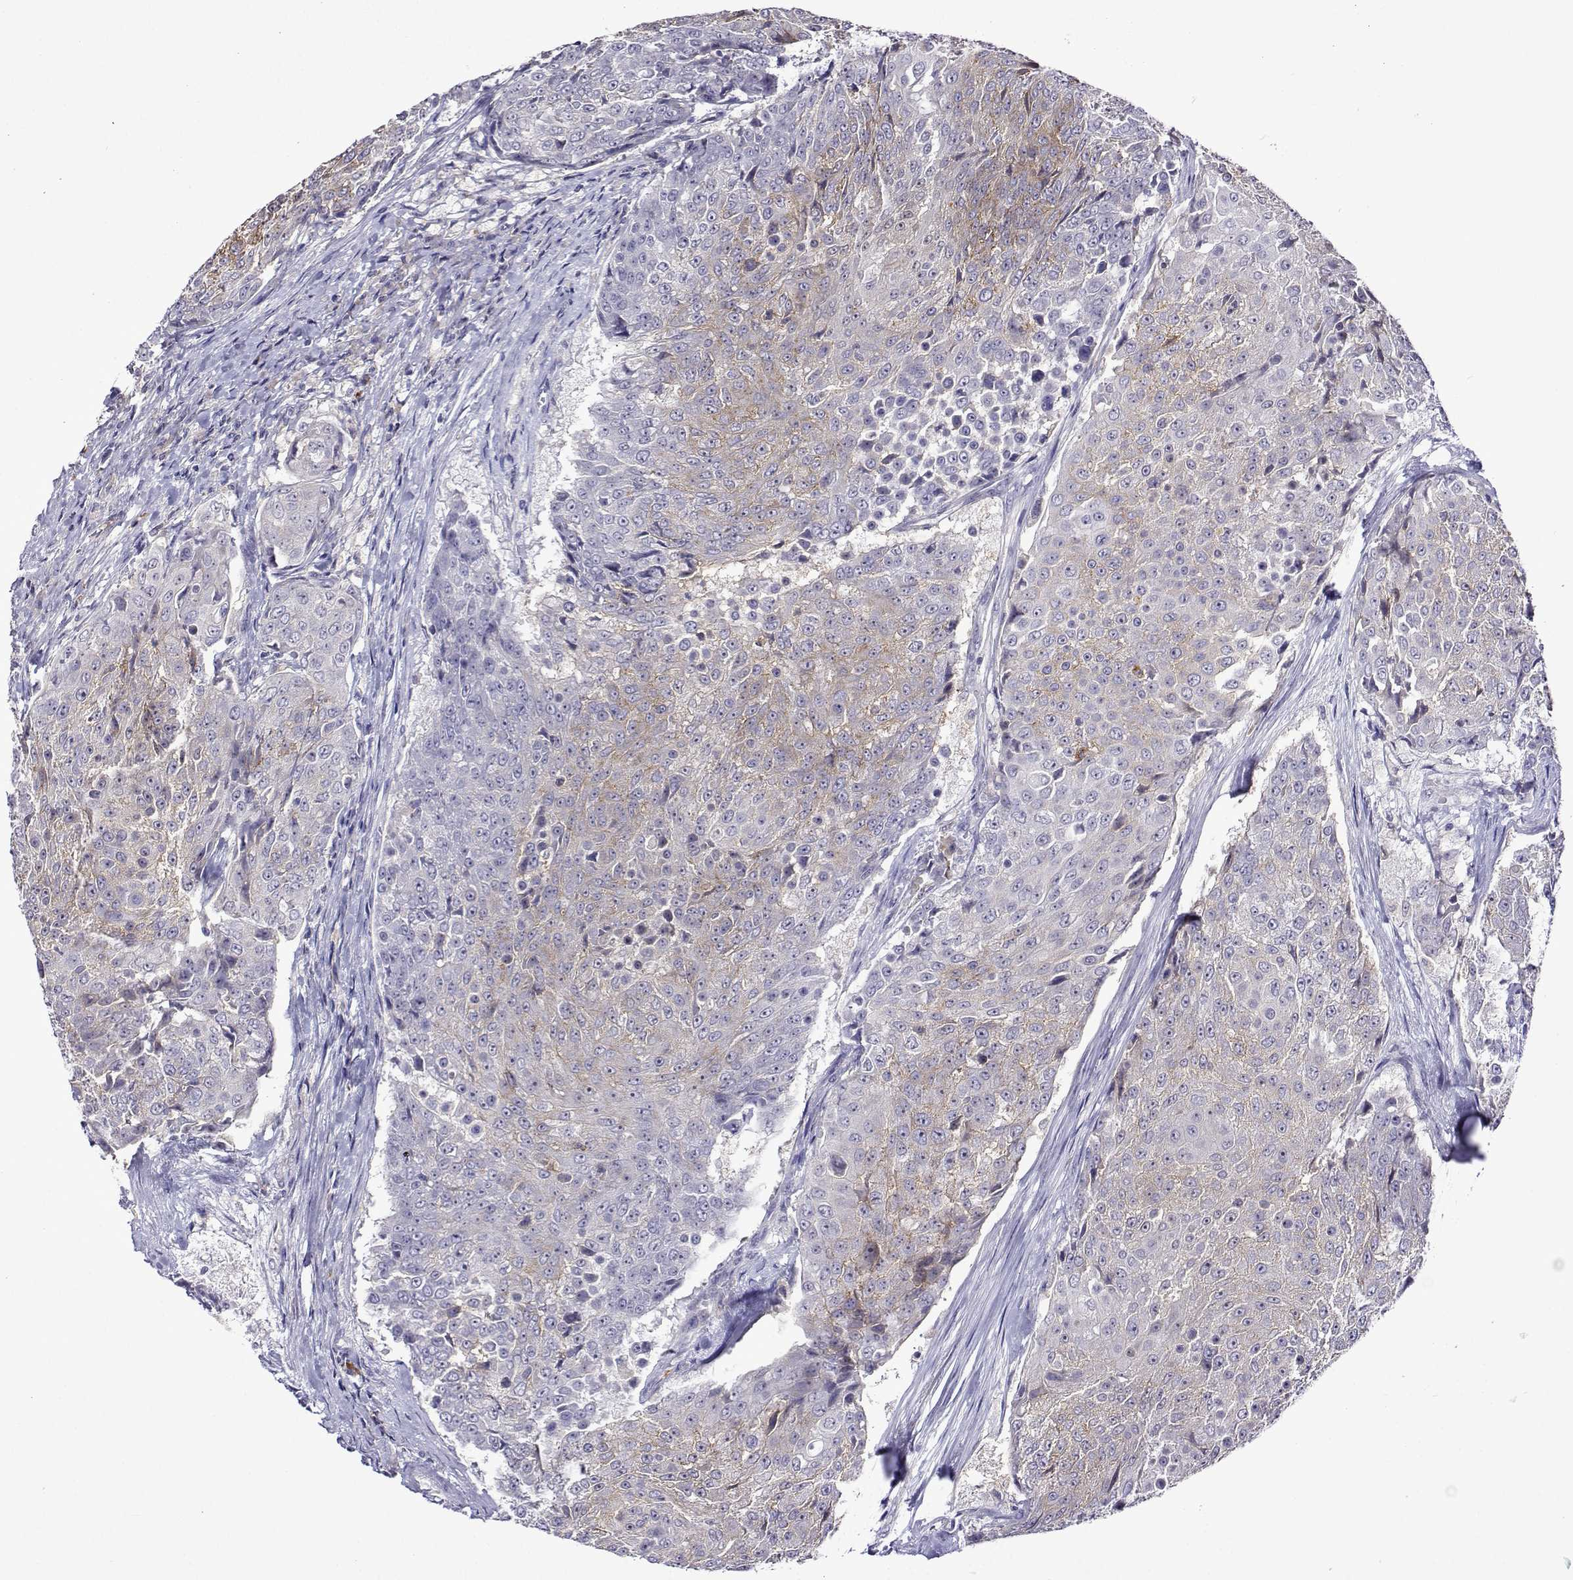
{"staining": {"intensity": "negative", "quantity": "none", "location": "none"}, "tissue": "urothelial cancer", "cell_type": "Tumor cells", "image_type": "cancer", "snomed": [{"axis": "morphology", "description": "Urothelial carcinoma, High grade"}, {"axis": "topography", "description": "Urinary bladder"}], "caption": "An IHC image of high-grade urothelial carcinoma is shown. There is no staining in tumor cells of high-grade urothelial carcinoma. (IHC, brightfield microscopy, high magnification).", "gene": "SULT2A1", "patient": {"sex": "female", "age": 63}}